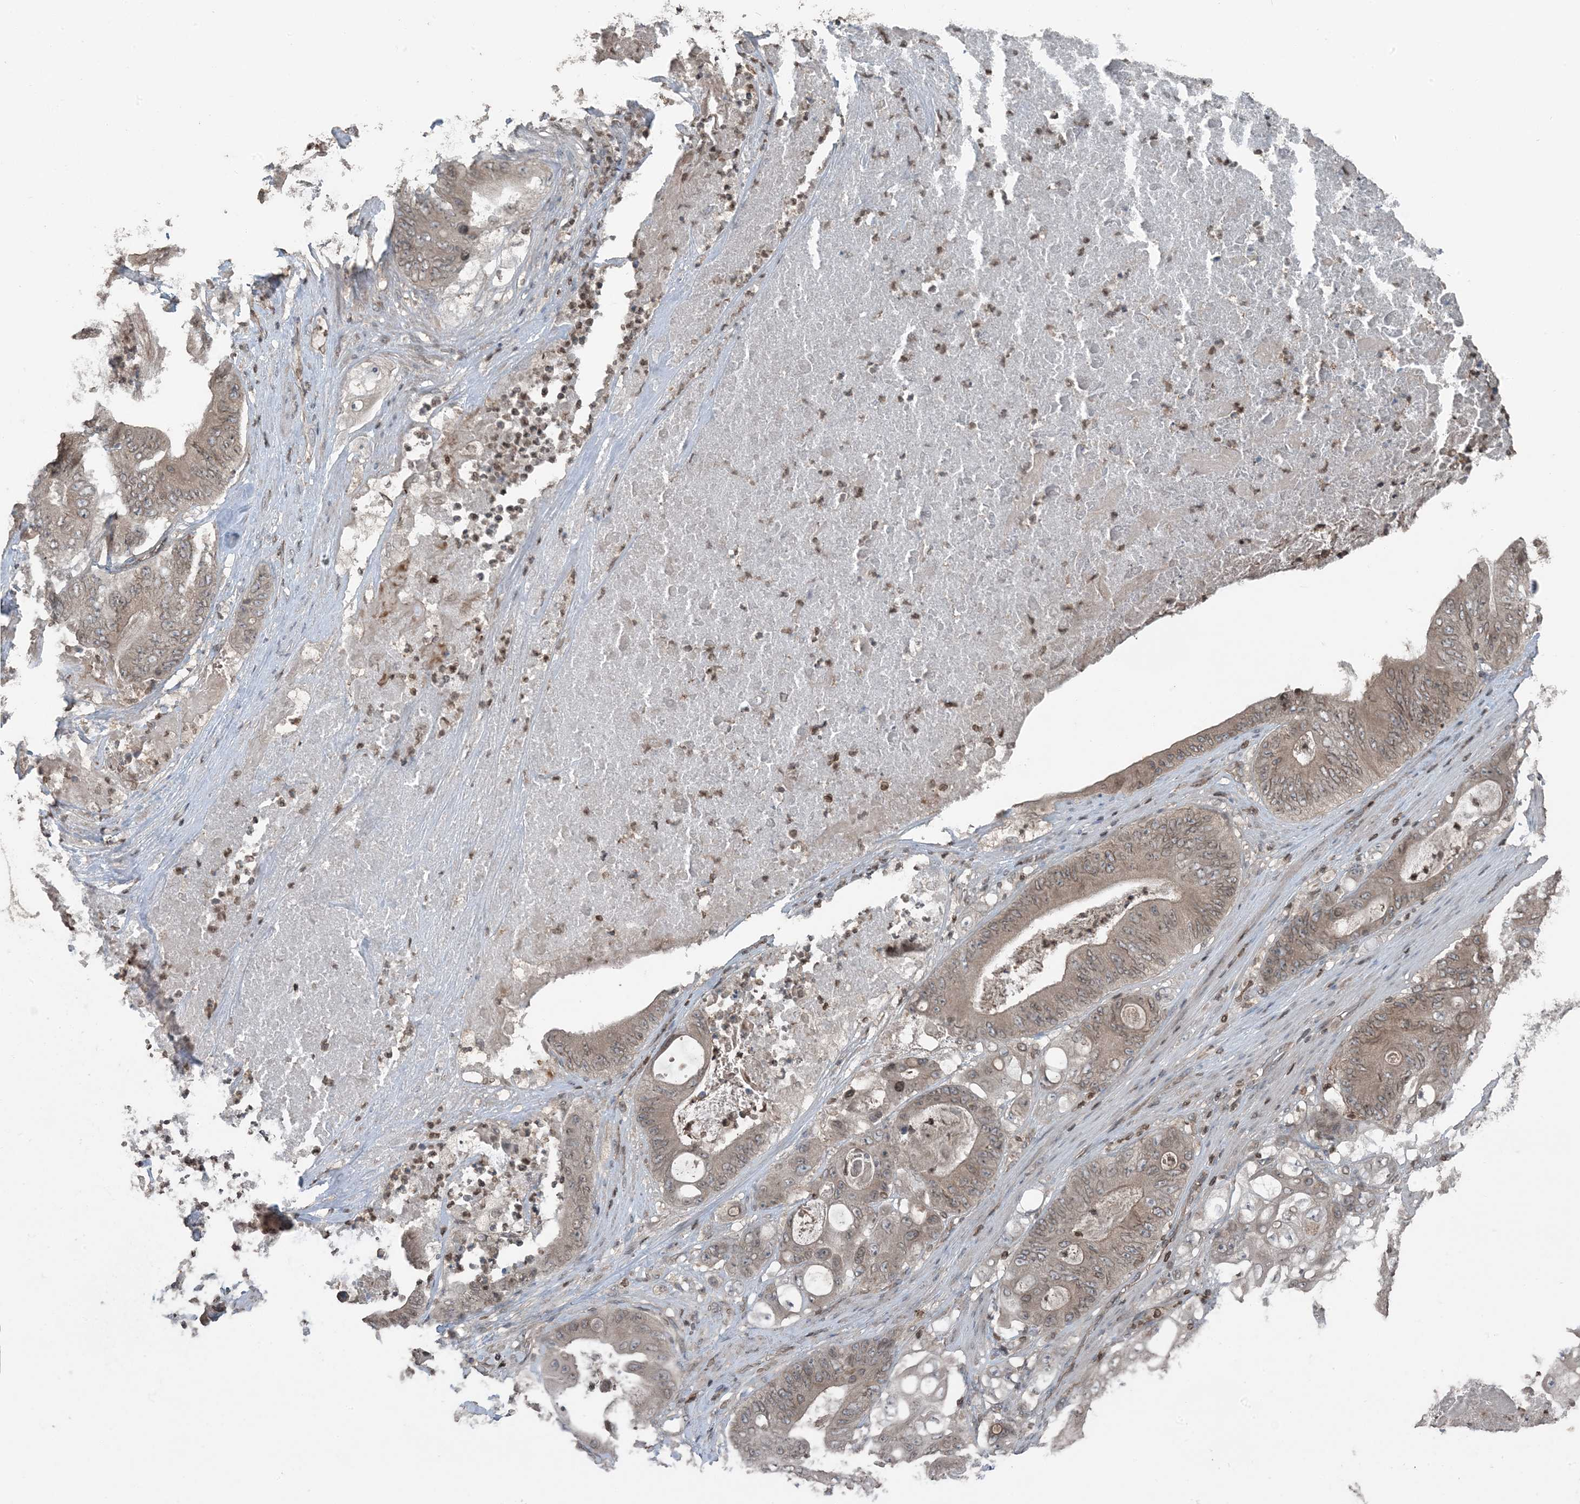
{"staining": {"intensity": "weak", "quantity": ">75%", "location": "cytoplasmic/membranous,nuclear"}, "tissue": "stomach cancer", "cell_type": "Tumor cells", "image_type": "cancer", "snomed": [{"axis": "morphology", "description": "Adenocarcinoma, NOS"}, {"axis": "topography", "description": "Stomach"}], "caption": "A photomicrograph showing weak cytoplasmic/membranous and nuclear positivity in about >75% of tumor cells in stomach cancer (adenocarcinoma), as visualized by brown immunohistochemical staining.", "gene": "ZFAND2B", "patient": {"sex": "female", "age": 73}}